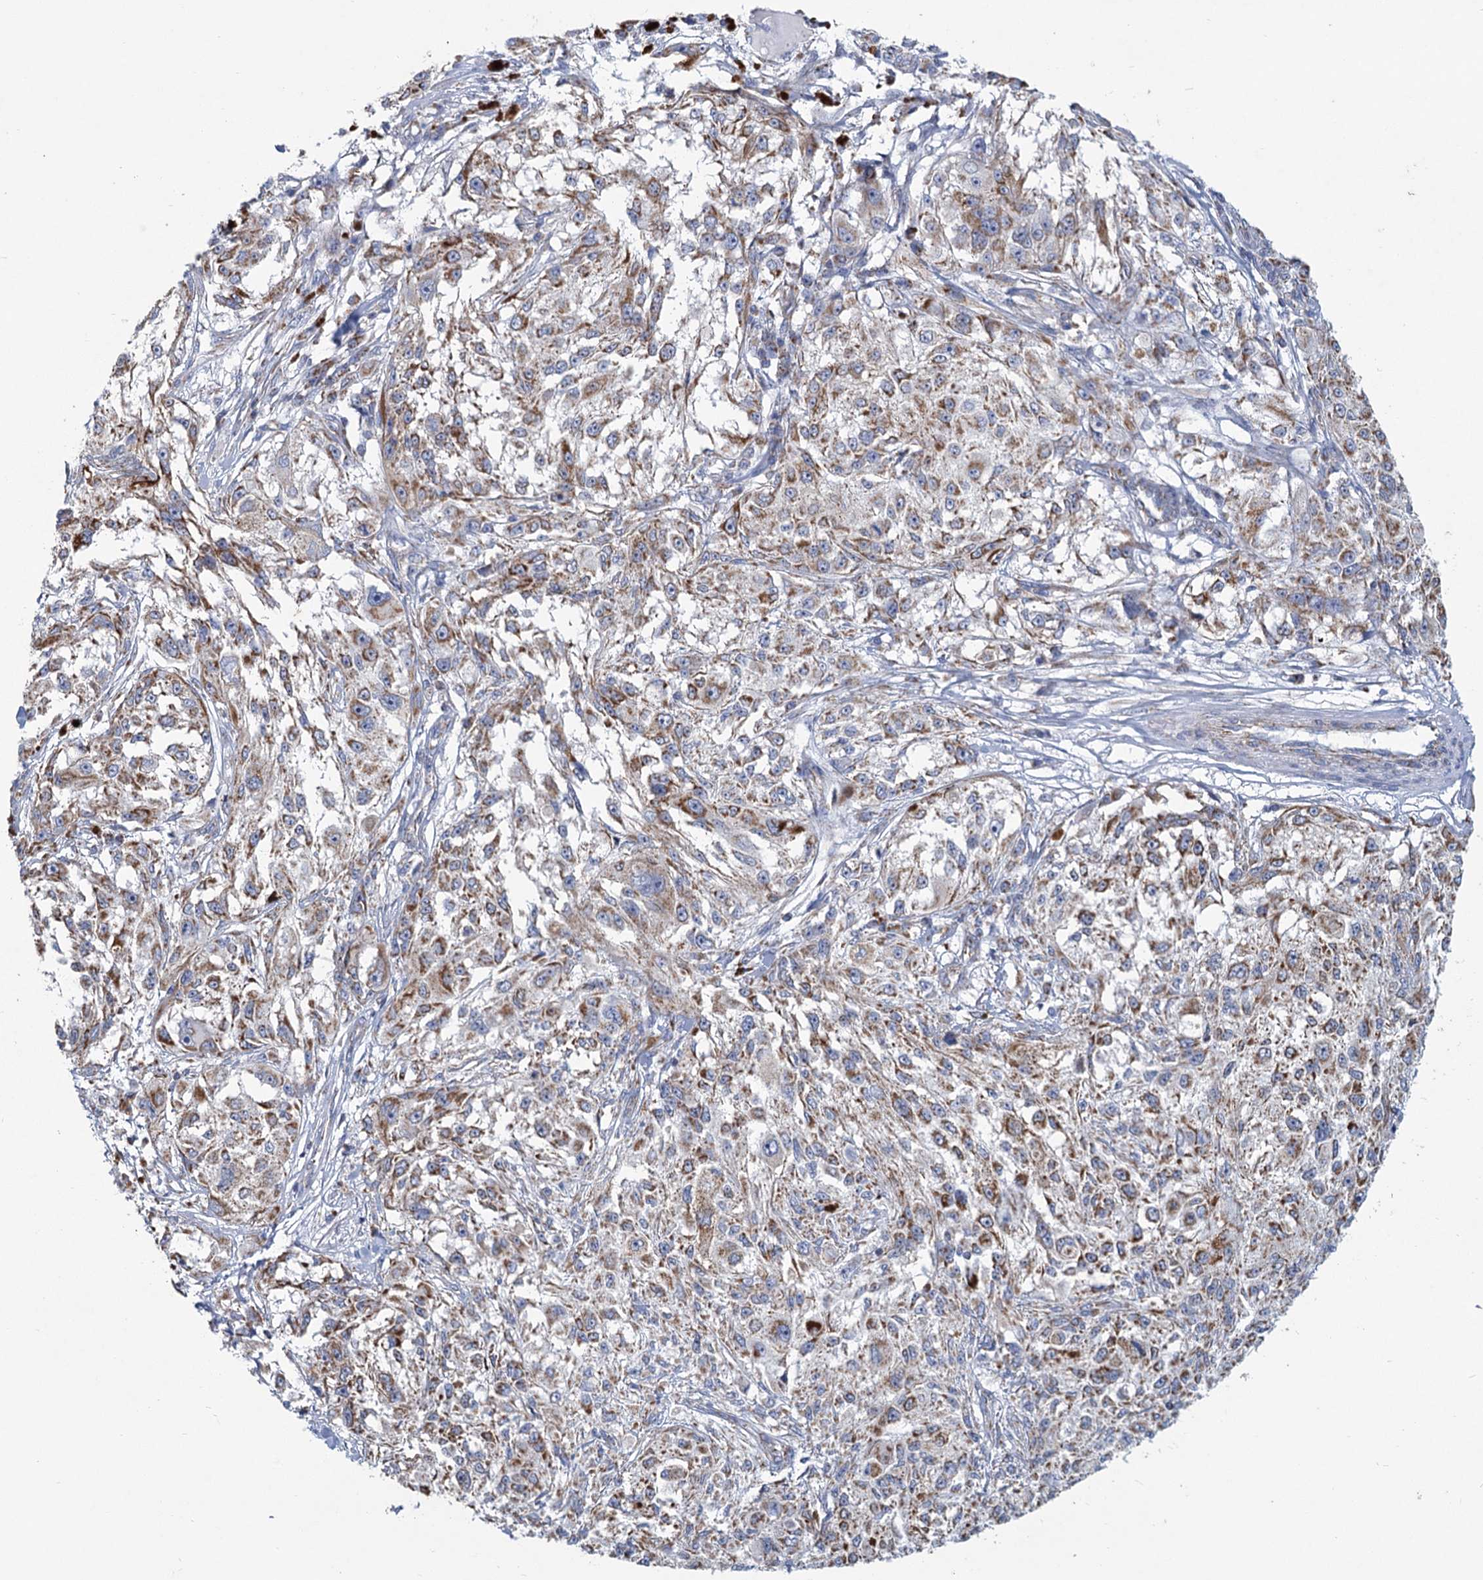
{"staining": {"intensity": "moderate", "quantity": ">75%", "location": "cytoplasmic/membranous"}, "tissue": "melanoma", "cell_type": "Tumor cells", "image_type": "cancer", "snomed": [{"axis": "morphology", "description": "Necrosis, NOS"}, {"axis": "morphology", "description": "Malignant melanoma, NOS"}, {"axis": "topography", "description": "Skin"}], "caption": "A high-resolution histopathology image shows IHC staining of malignant melanoma, which demonstrates moderate cytoplasmic/membranous positivity in about >75% of tumor cells.", "gene": "NDUFC2", "patient": {"sex": "female", "age": 87}}